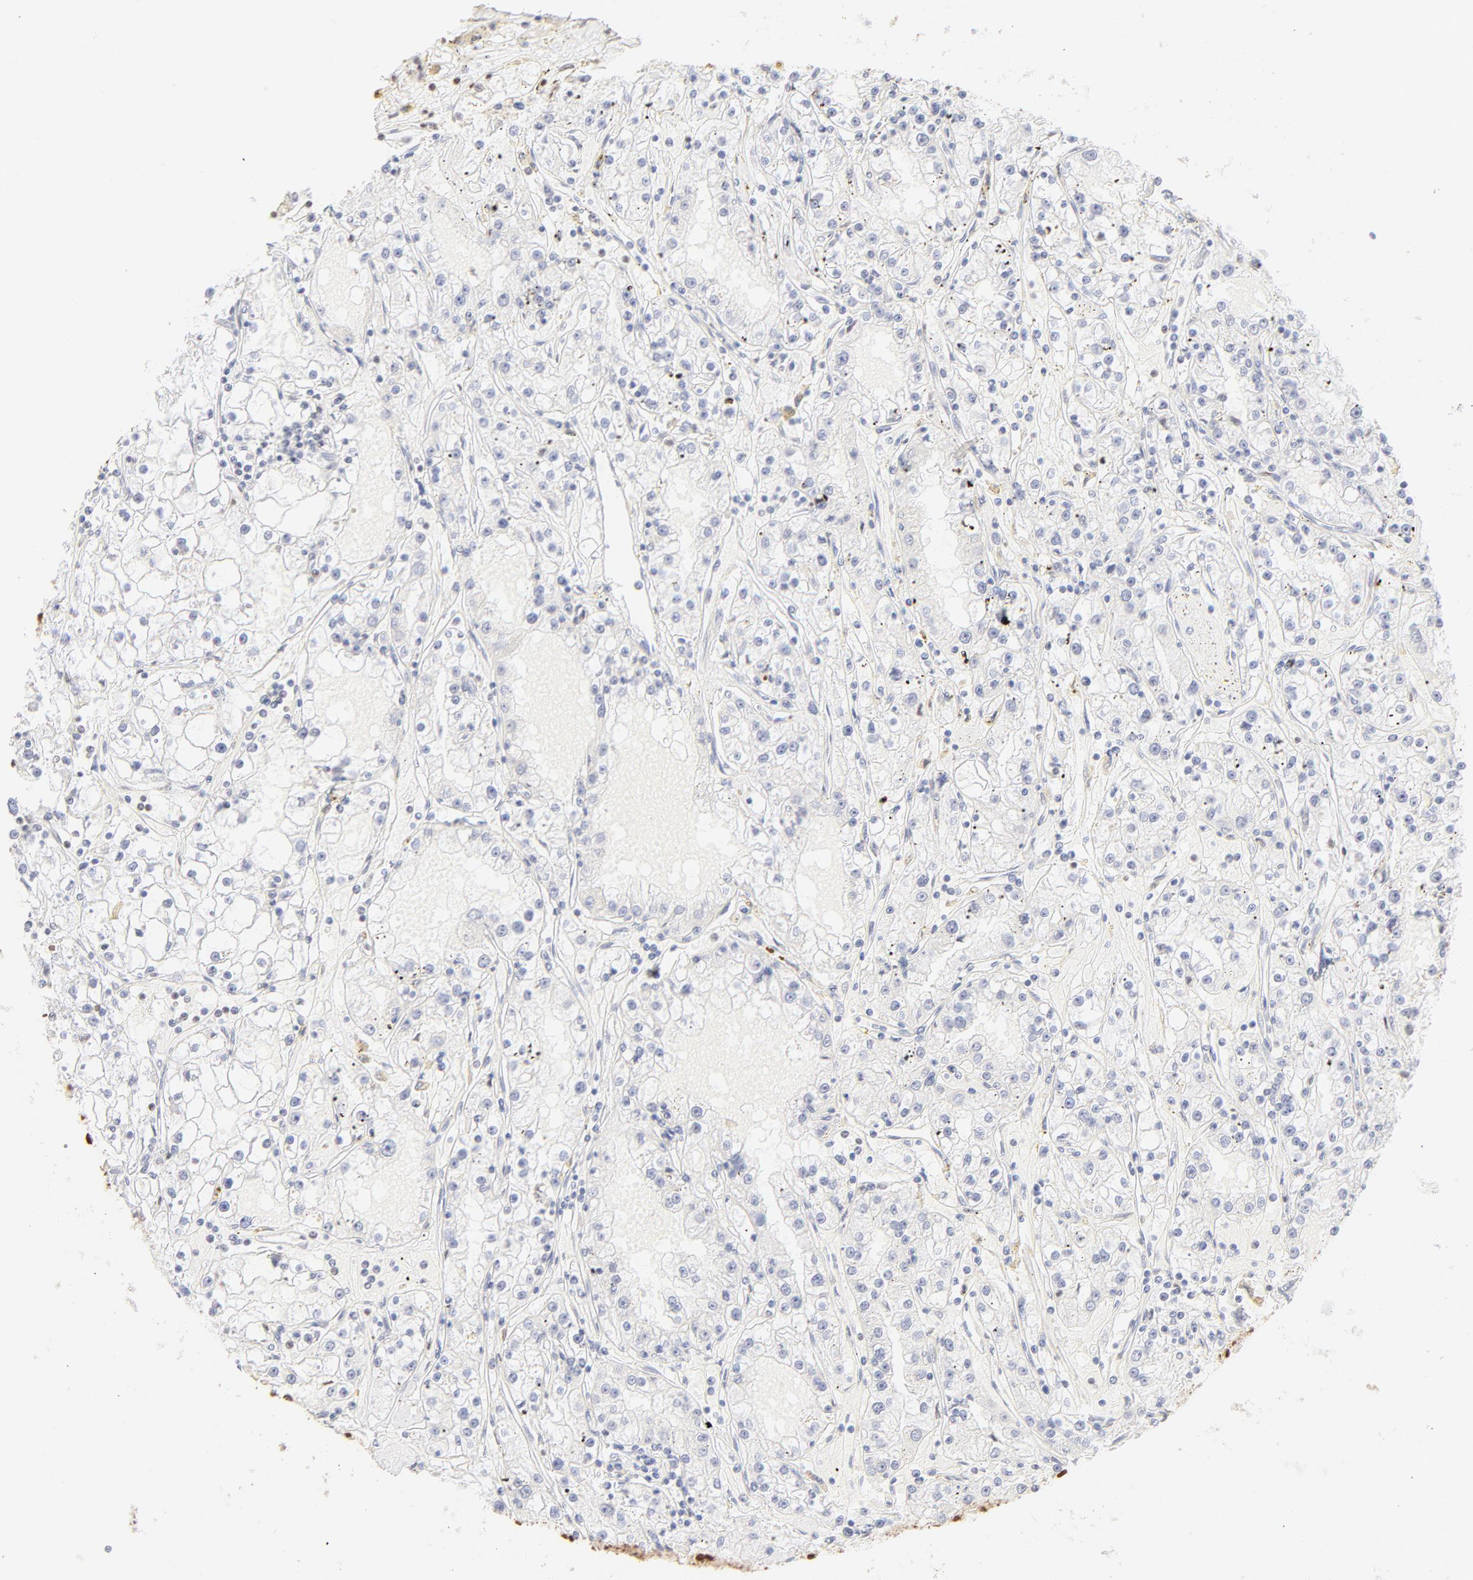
{"staining": {"intensity": "moderate", "quantity": ">75%", "location": "nuclear"}, "tissue": "renal cancer", "cell_type": "Tumor cells", "image_type": "cancer", "snomed": [{"axis": "morphology", "description": "Adenocarcinoma, NOS"}, {"axis": "topography", "description": "Kidney"}], "caption": "Adenocarcinoma (renal) tissue exhibits moderate nuclear staining in approximately >75% of tumor cells", "gene": "ZNF540", "patient": {"sex": "male", "age": 56}}